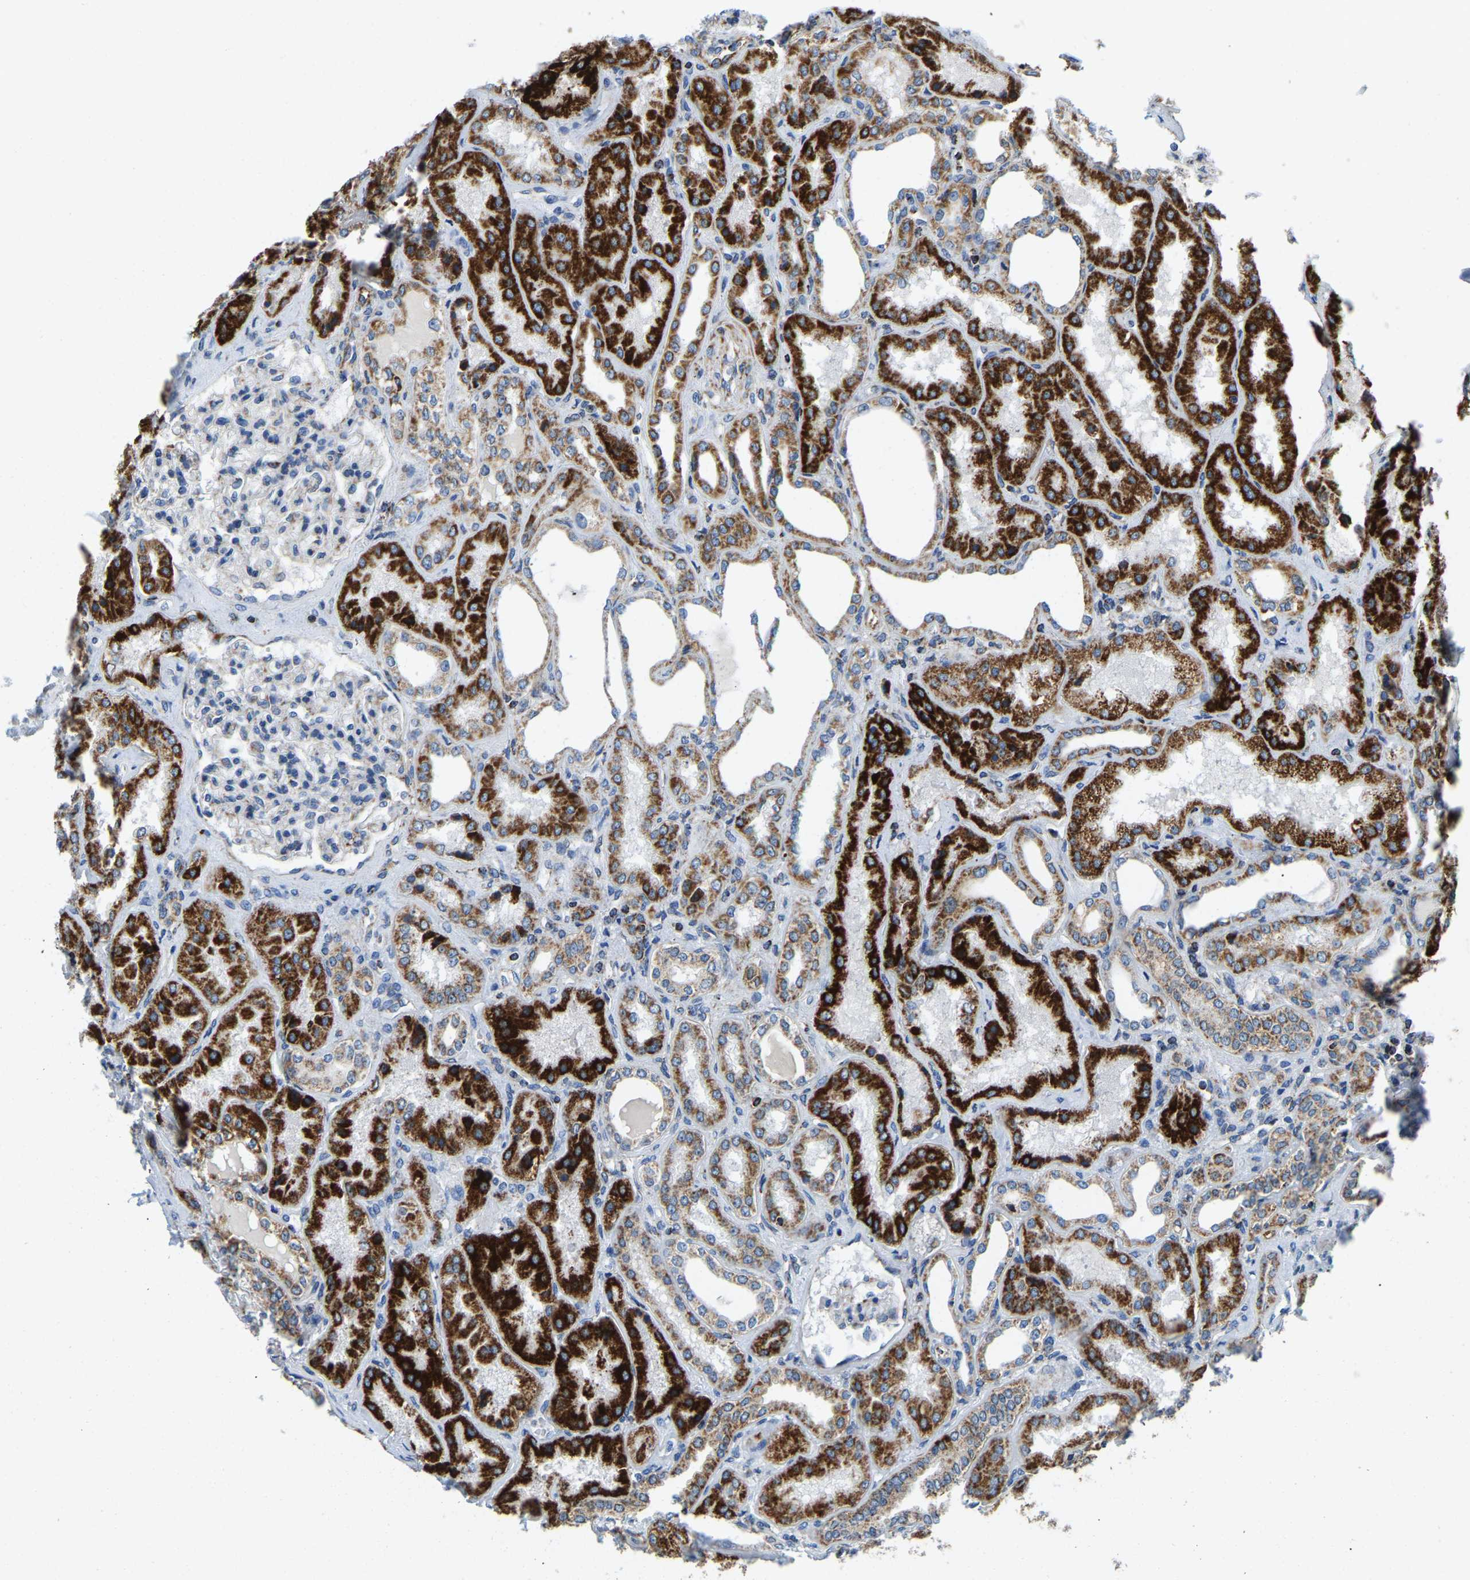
{"staining": {"intensity": "weak", "quantity": "<25%", "location": "cytoplasmic/membranous"}, "tissue": "kidney", "cell_type": "Cells in glomeruli", "image_type": "normal", "snomed": [{"axis": "morphology", "description": "Normal tissue, NOS"}, {"axis": "topography", "description": "Kidney"}], "caption": "The IHC image has no significant expression in cells in glomeruli of kidney.", "gene": "SFXN1", "patient": {"sex": "female", "age": 56}}